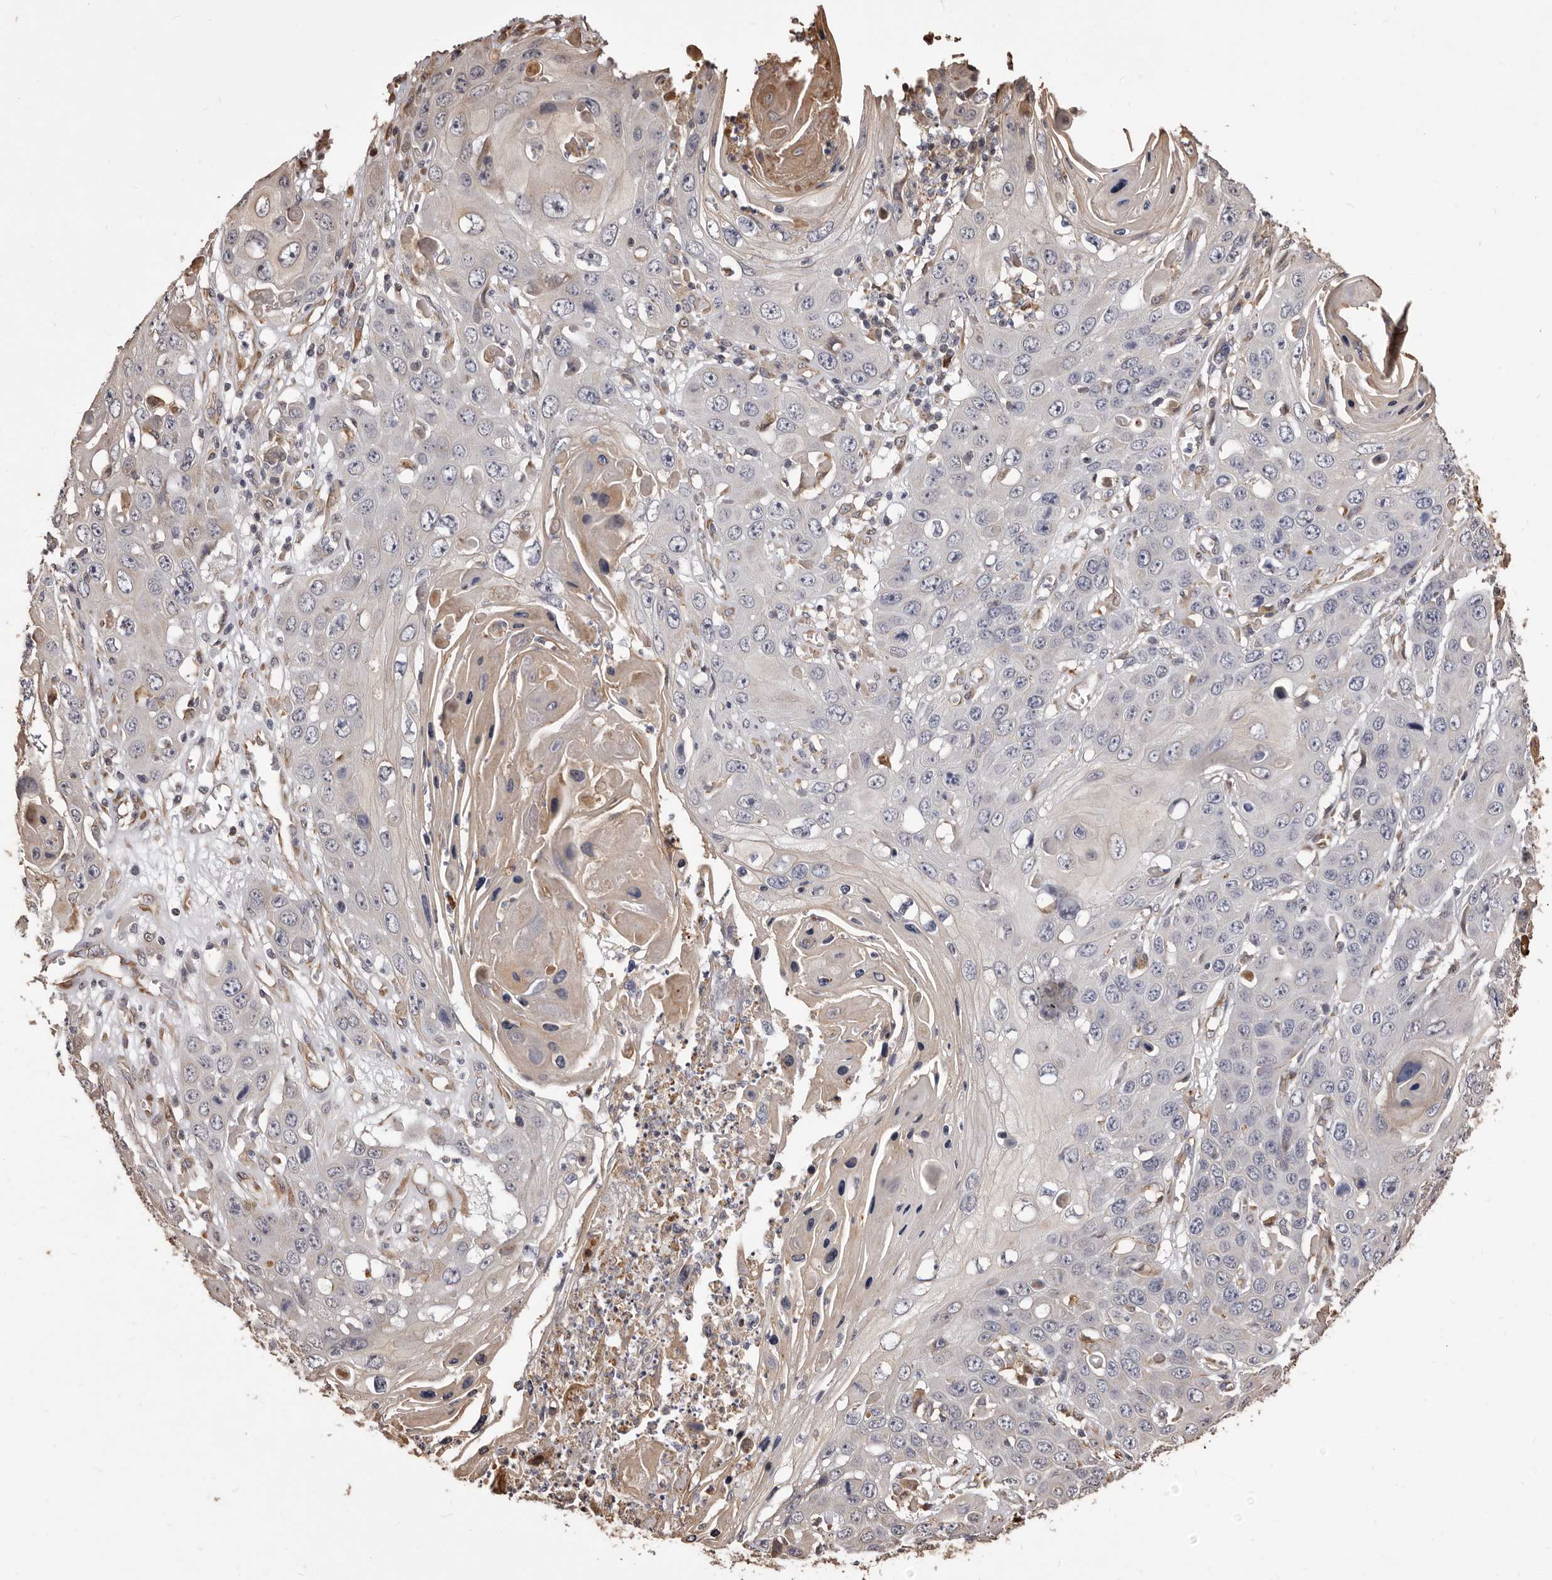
{"staining": {"intensity": "negative", "quantity": "none", "location": "none"}, "tissue": "skin cancer", "cell_type": "Tumor cells", "image_type": "cancer", "snomed": [{"axis": "morphology", "description": "Squamous cell carcinoma, NOS"}, {"axis": "topography", "description": "Skin"}], "caption": "Protein analysis of skin cancer (squamous cell carcinoma) exhibits no significant staining in tumor cells. The staining is performed using DAB (3,3'-diaminobenzidine) brown chromogen with nuclei counter-stained in using hematoxylin.", "gene": "ALPK1", "patient": {"sex": "male", "age": 55}}